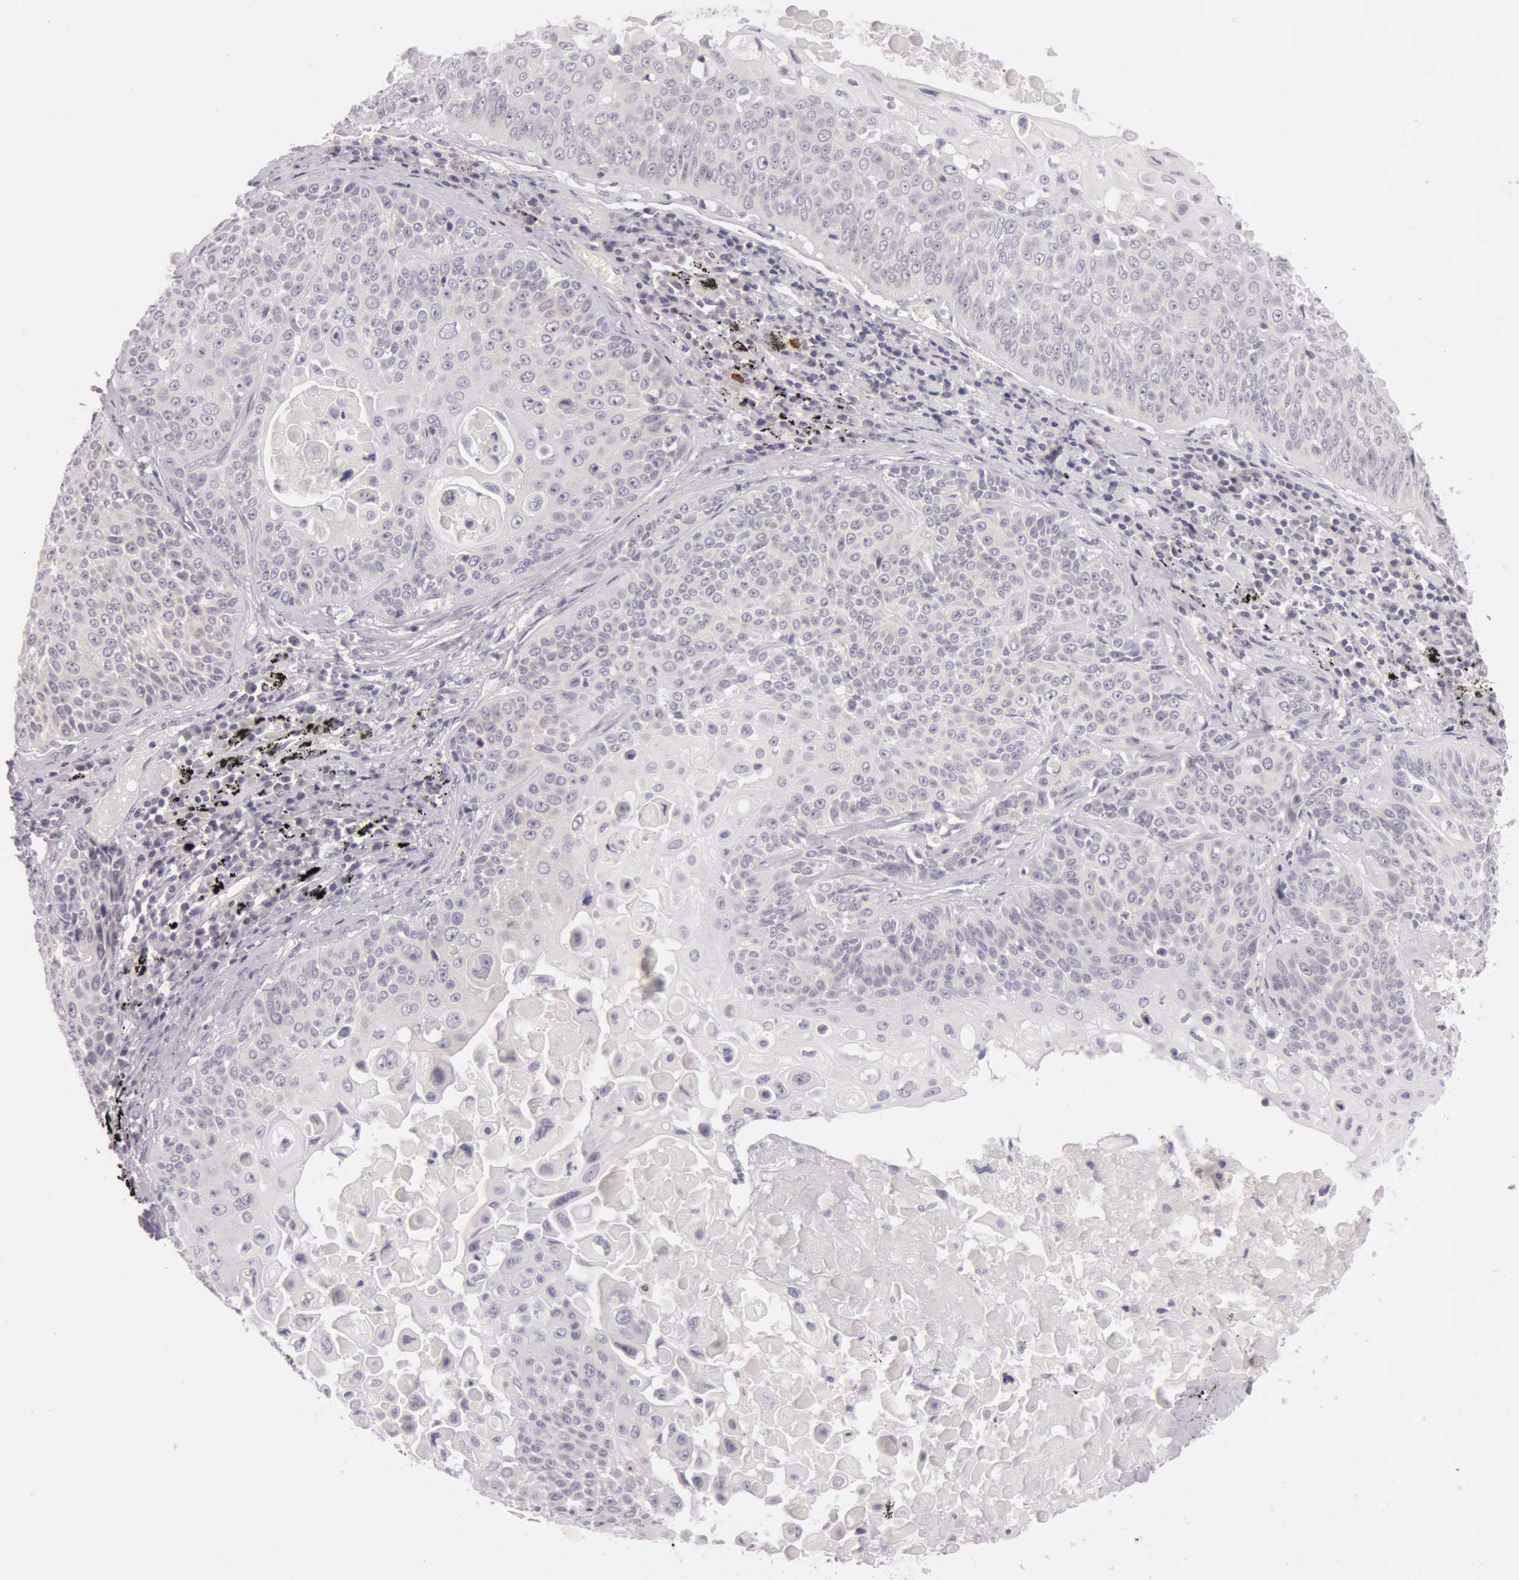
{"staining": {"intensity": "negative", "quantity": "none", "location": "none"}, "tissue": "lung cancer", "cell_type": "Tumor cells", "image_type": "cancer", "snomed": [{"axis": "morphology", "description": "Adenocarcinoma, NOS"}, {"axis": "topography", "description": "Lung"}], "caption": "This photomicrograph is of lung cancer (adenocarcinoma) stained with IHC to label a protein in brown with the nuclei are counter-stained blue. There is no expression in tumor cells.", "gene": "RBMY1F", "patient": {"sex": "male", "age": 60}}